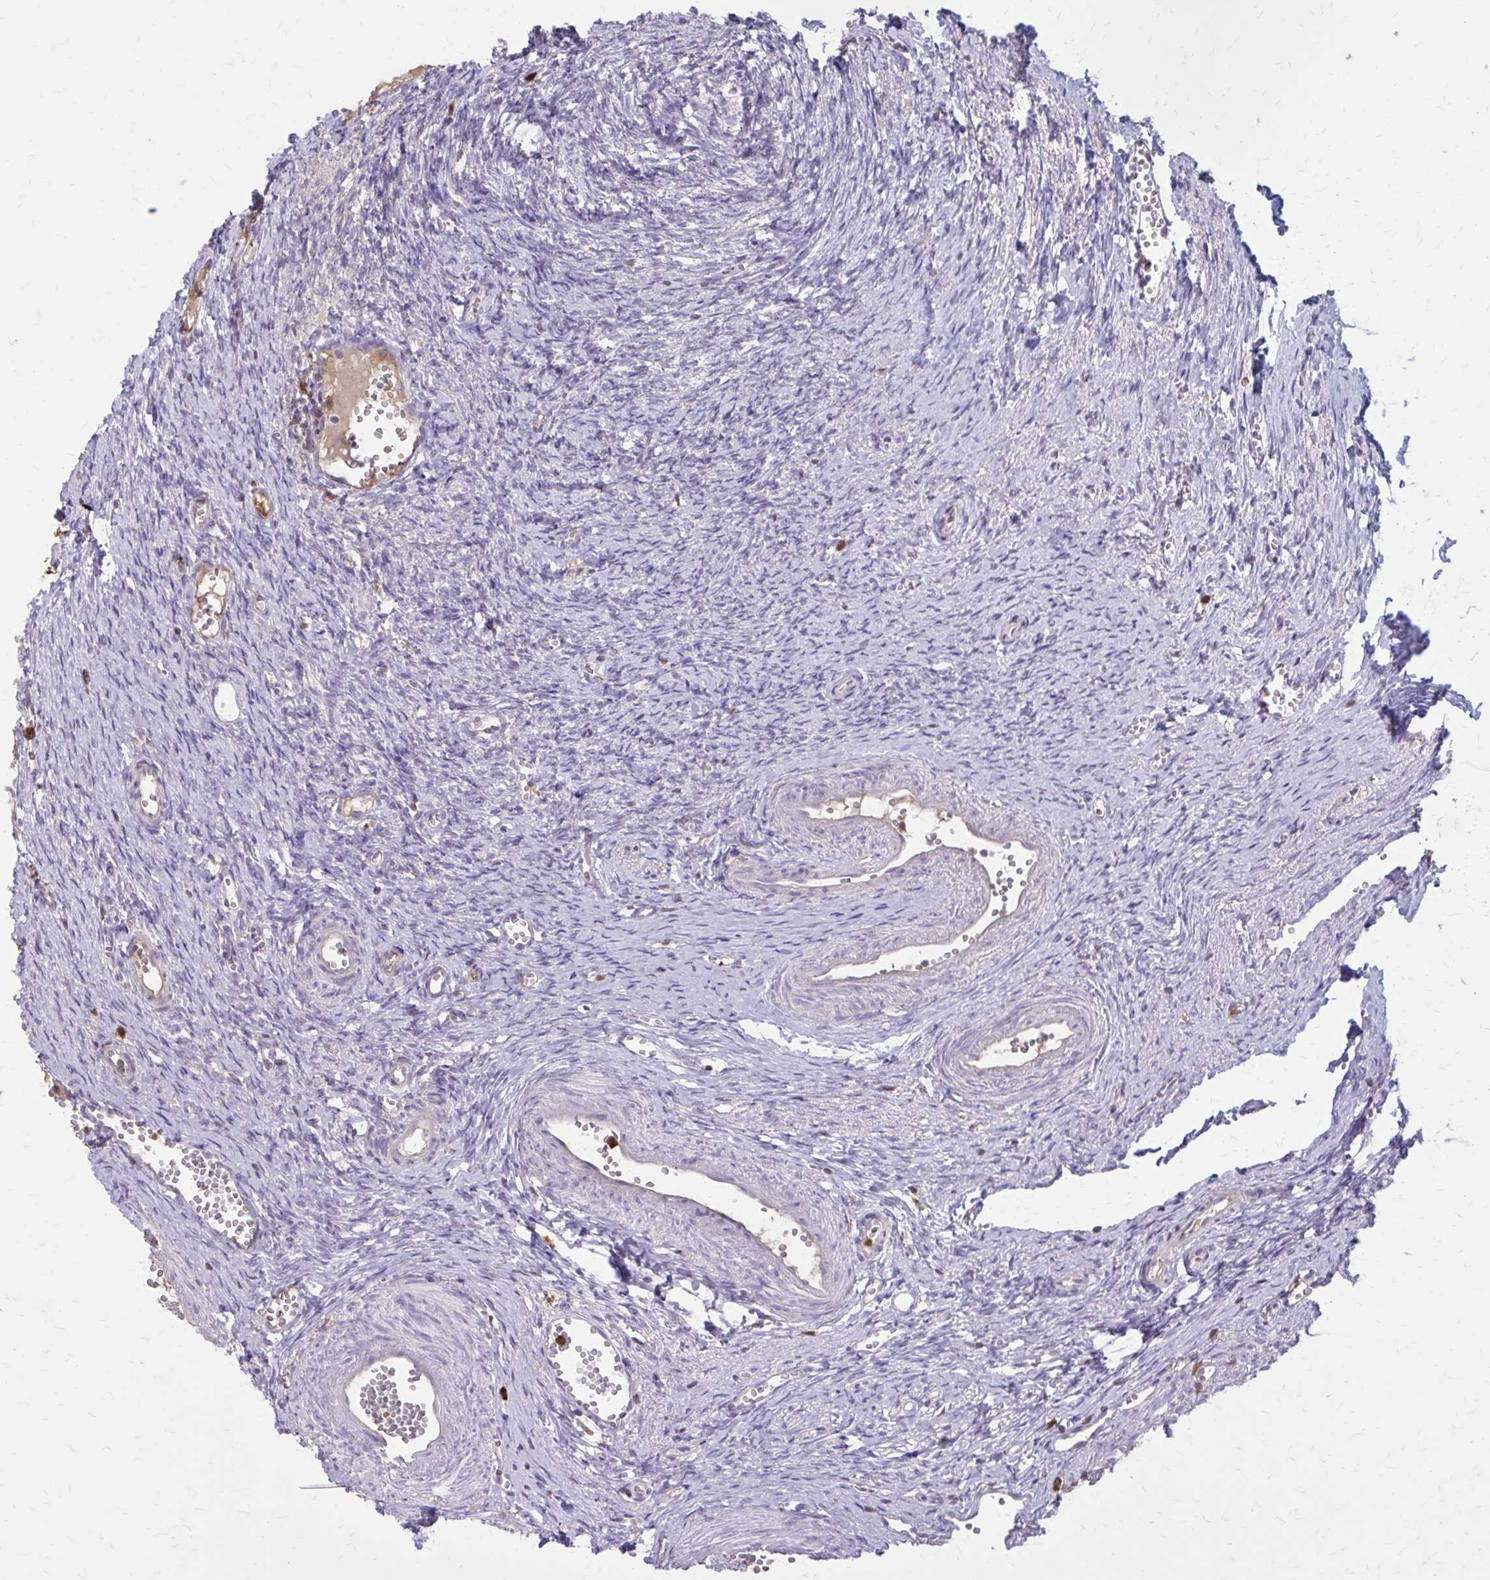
{"staining": {"intensity": "negative", "quantity": "none", "location": "none"}, "tissue": "ovary", "cell_type": "Ovarian stroma cells", "image_type": "normal", "snomed": [{"axis": "morphology", "description": "Normal tissue, NOS"}, {"axis": "topography", "description": "Ovary"}], "caption": "Protein analysis of normal ovary demonstrates no significant expression in ovarian stroma cells.", "gene": "NRBF2", "patient": {"sex": "female", "age": 41}}